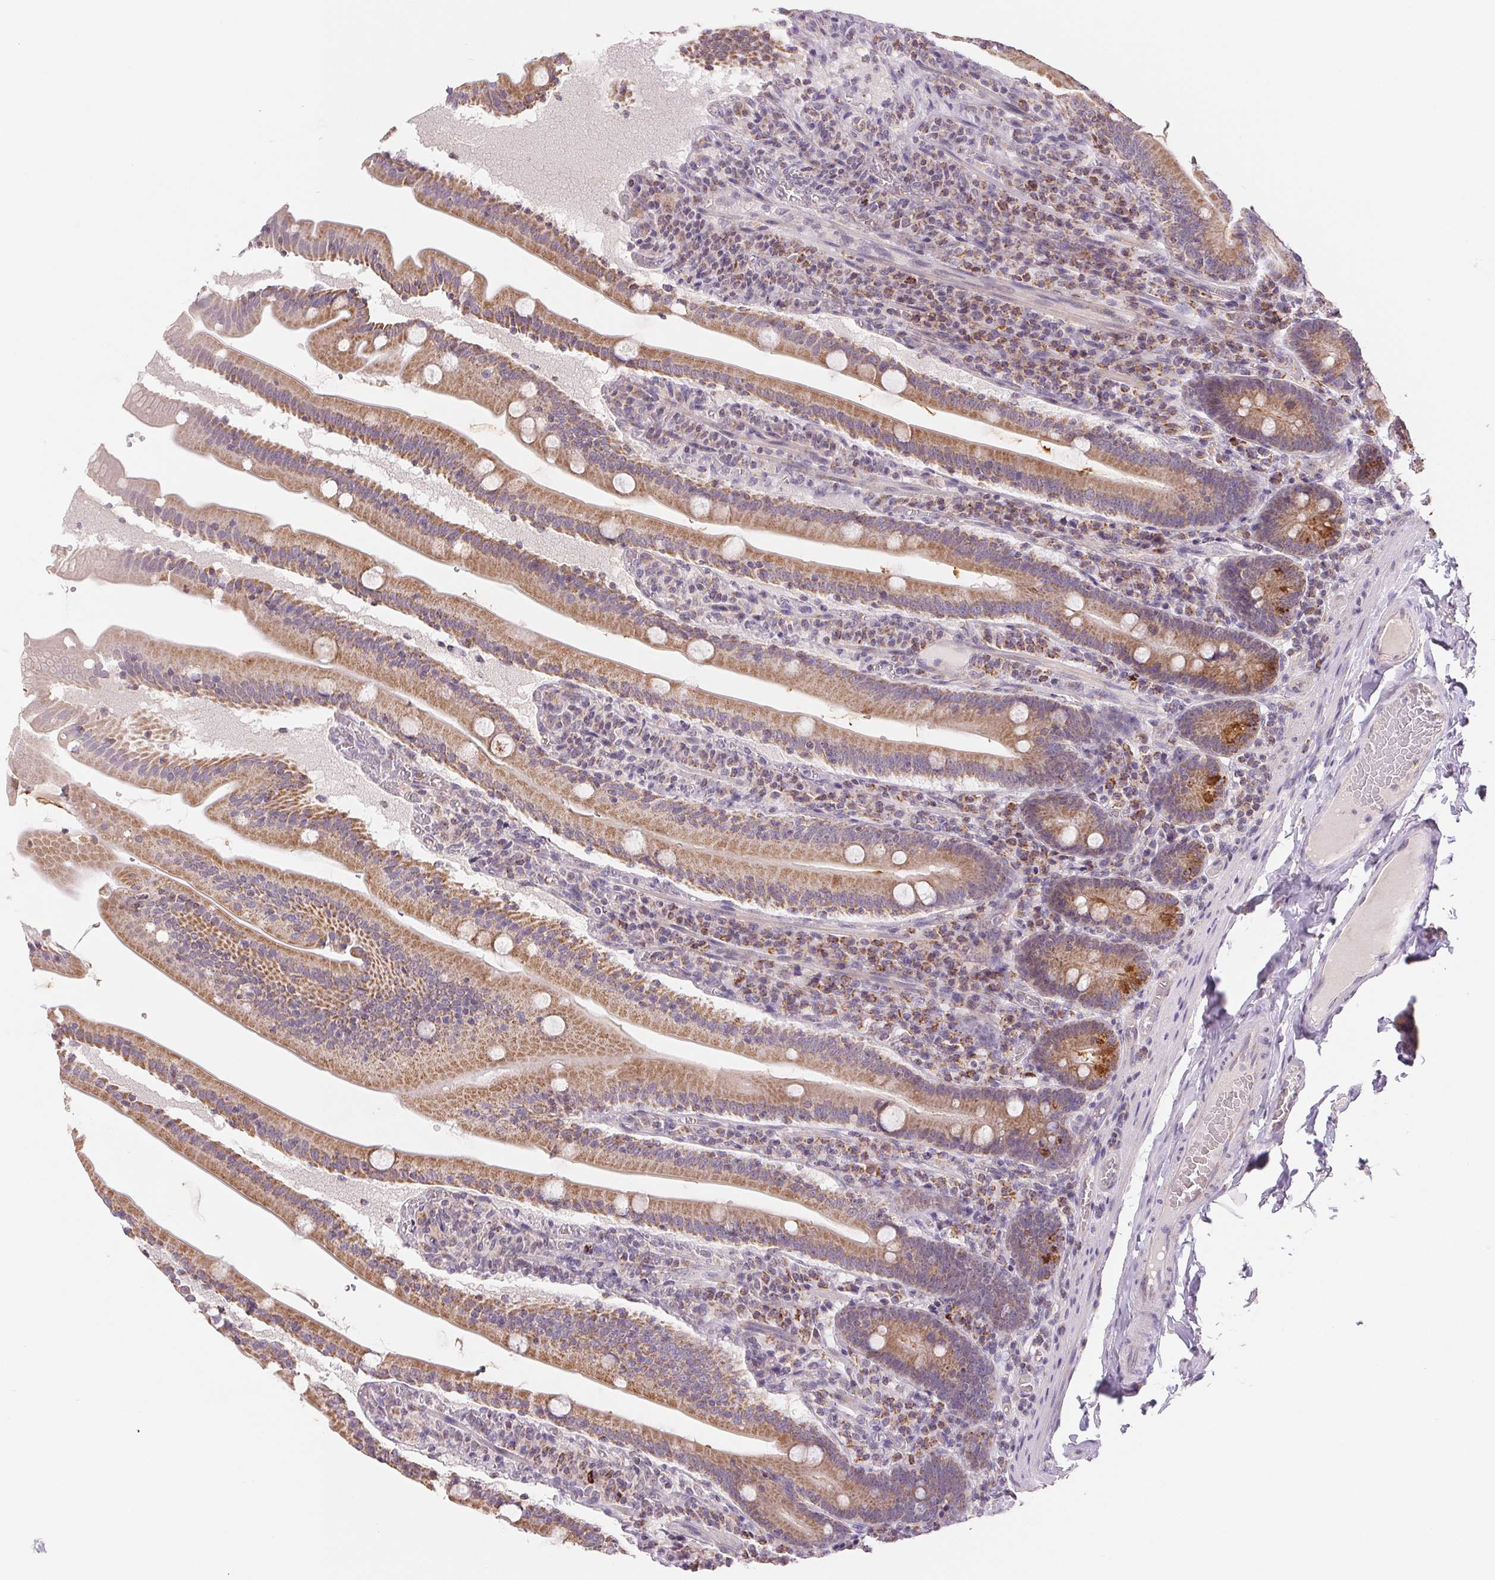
{"staining": {"intensity": "moderate", "quantity": ">75%", "location": "cytoplasmic/membranous"}, "tissue": "small intestine", "cell_type": "Glandular cells", "image_type": "normal", "snomed": [{"axis": "morphology", "description": "Normal tissue, NOS"}, {"axis": "topography", "description": "Small intestine"}], "caption": "DAB immunohistochemical staining of benign human small intestine shows moderate cytoplasmic/membranous protein expression in approximately >75% of glandular cells. (brown staining indicates protein expression, while blue staining denotes nuclei).", "gene": "HINT2", "patient": {"sex": "male", "age": 37}}